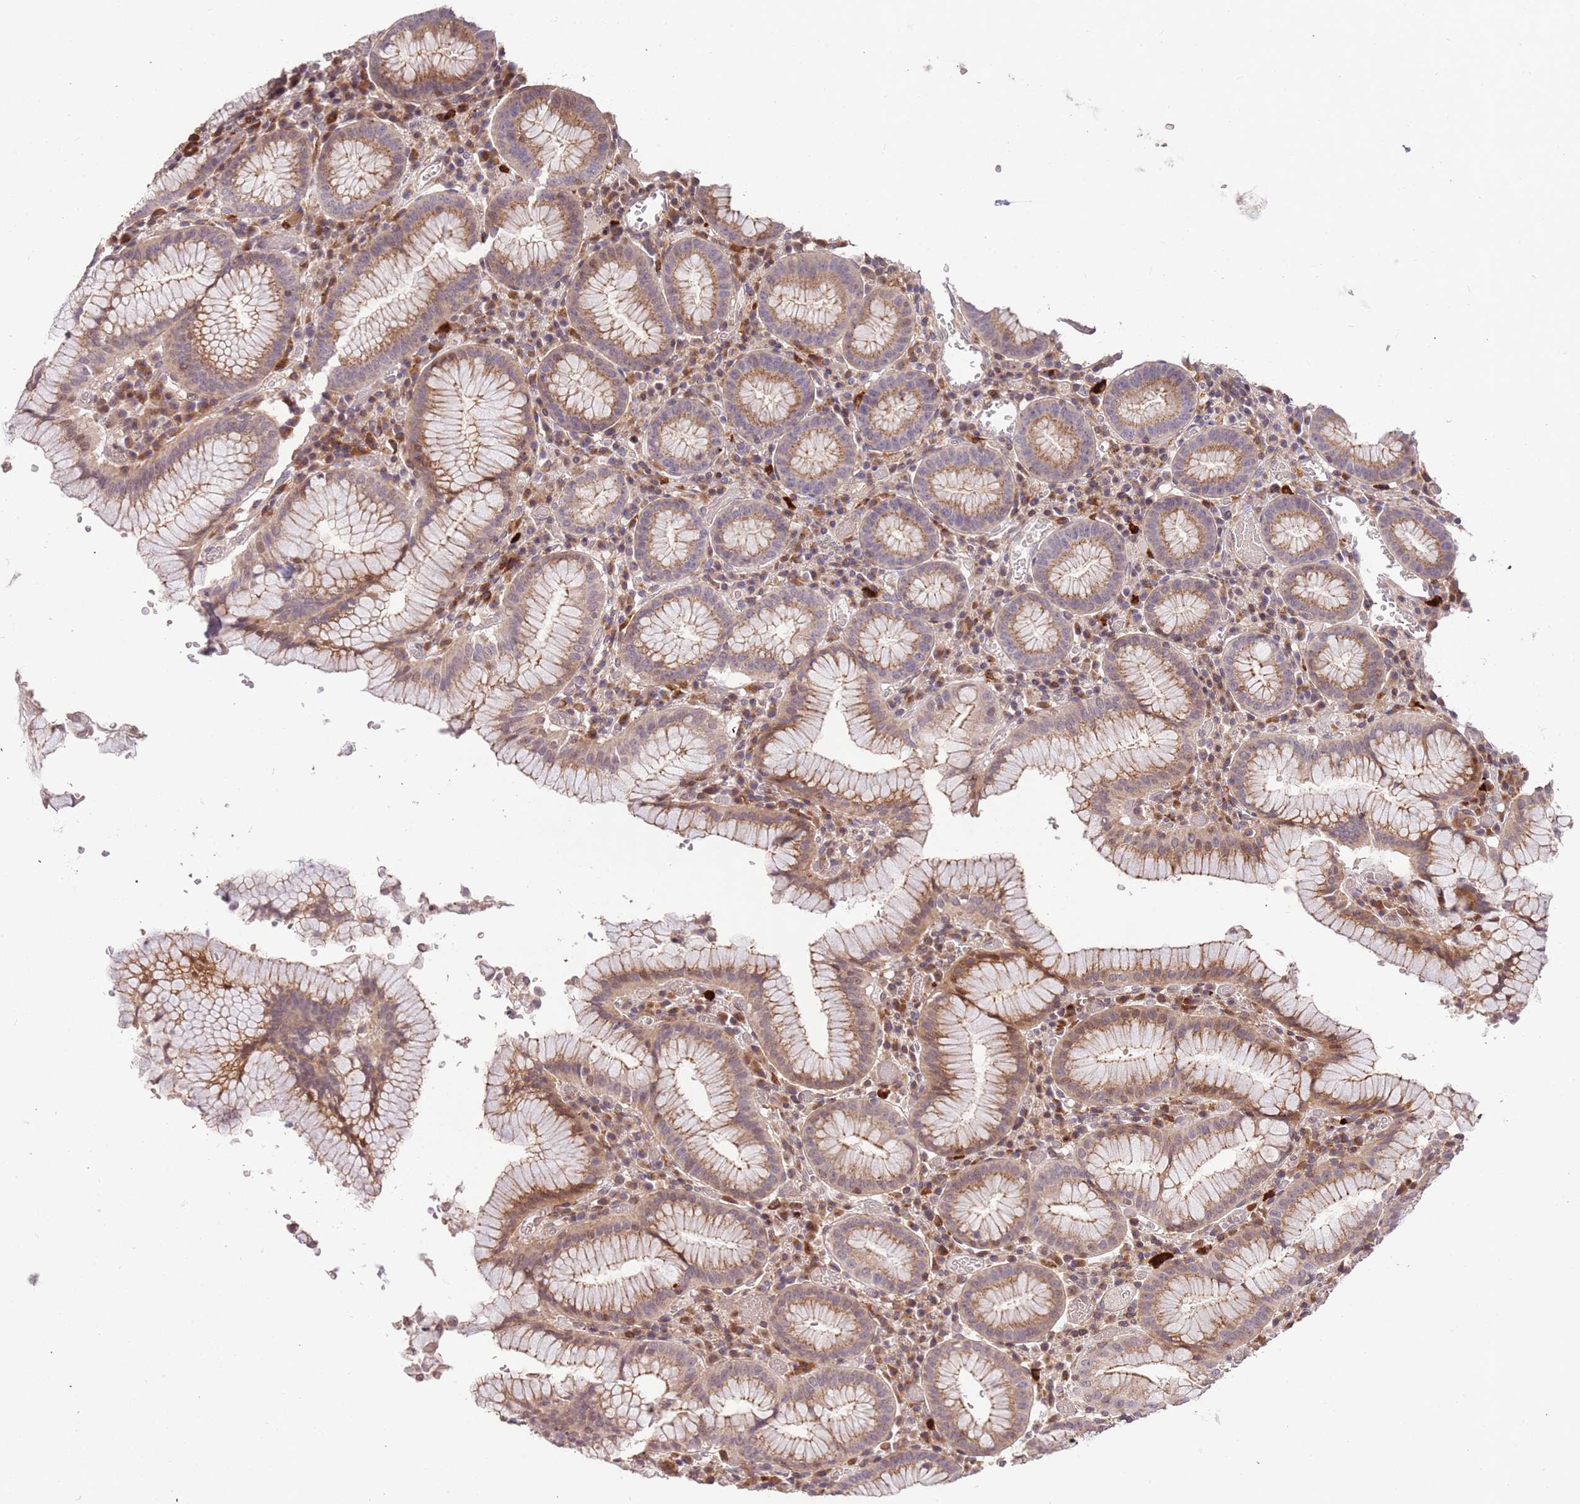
{"staining": {"intensity": "moderate", "quantity": "25%-75%", "location": "cytoplasmic/membranous,nuclear"}, "tissue": "stomach", "cell_type": "Glandular cells", "image_type": "normal", "snomed": [{"axis": "morphology", "description": "Normal tissue, NOS"}, {"axis": "topography", "description": "Stomach"}], "caption": "An IHC histopathology image of unremarkable tissue is shown. Protein staining in brown labels moderate cytoplasmic/membranous,nuclear positivity in stomach within glandular cells.", "gene": "SLC16A4", "patient": {"sex": "male", "age": 55}}